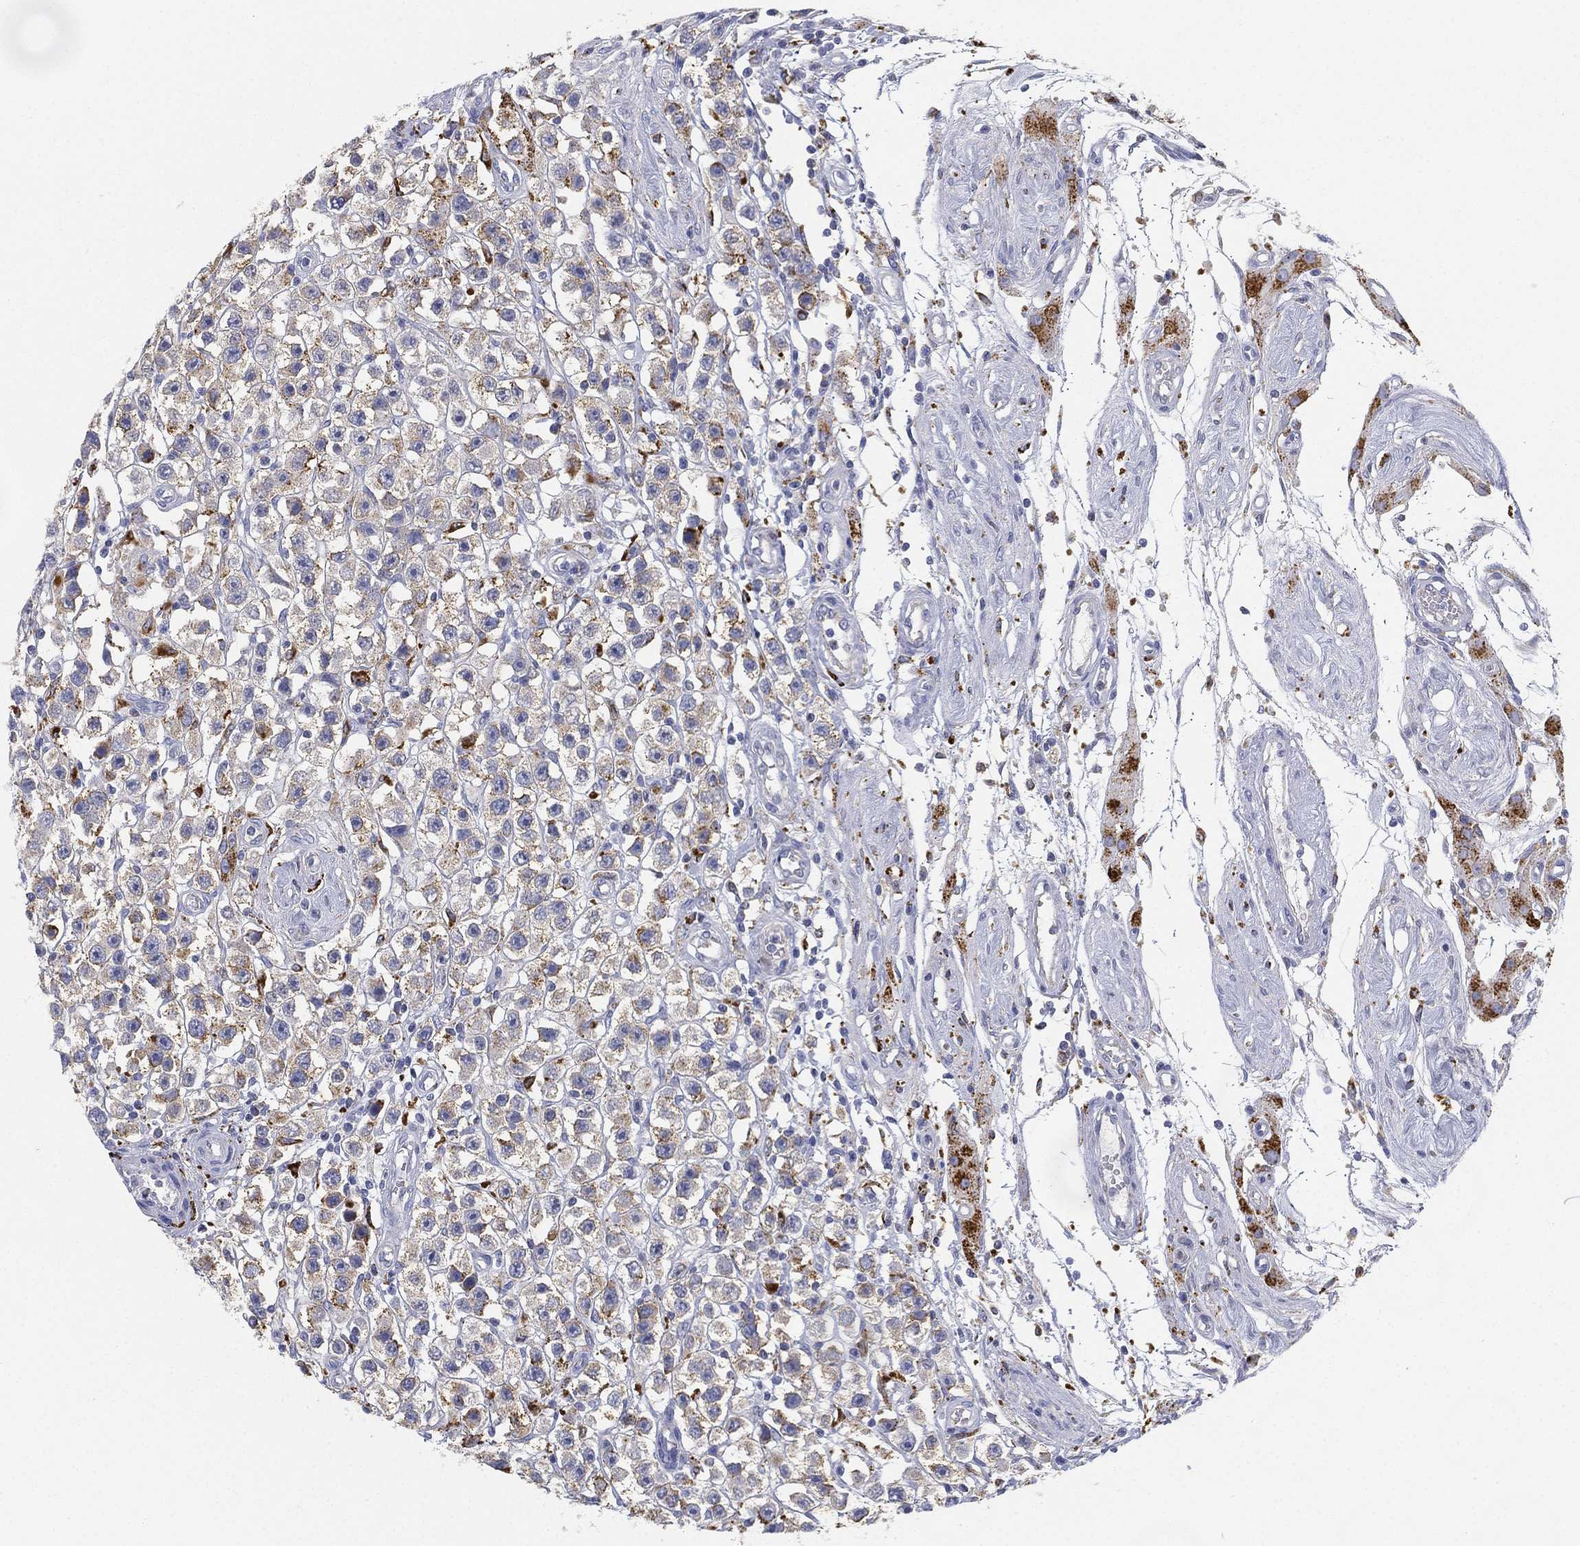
{"staining": {"intensity": "weak", "quantity": ">75%", "location": "cytoplasmic/membranous"}, "tissue": "testis cancer", "cell_type": "Tumor cells", "image_type": "cancer", "snomed": [{"axis": "morphology", "description": "Seminoma, NOS"}, {"axis": "topography", "description": "Testis"}], "caption": "This image demonstrates testis cancer stained with immunohistochemistry to label a protein in brown. The cytoplasmic/membranous of tumor cells show weak positivity for the protein. Nuclei are counter-stained blue.", "gene": "NPC2", "patient": {"sex": "male", "age": 45}}